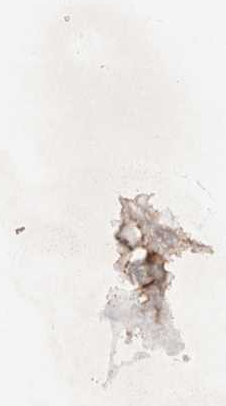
{"staining": {"intensity": "moderate", "quantity": "25%-75%", "location": "cytoplasmic/membranous"}, "tissue": "adipose tissue", "cell_type": "Adipocytes", "image_type": "normal", "snomed": [{"axis": "morphology", "description": "Normal tissue, NOS"}, {"axis": "morphology", "description": "Adenocarcinoma, NOS"}, {"axis": "topography", "description": "Colon"}, {"axis": "topography", "description": "Peripheral nerve tissue"}], "caption": "Immunohistochemical staining of normal adipose tissue demonstrates 25%-75% levels of moderate cytoplasmic/membranous protein positivity in about 25%-75% of adipocytes. Immunohistochemistry (ihc) stains the protein of interest in brown and the nuclei are stained blue.", "gene": "RRP15", "patient": {"sex": "male", "age": 14}}